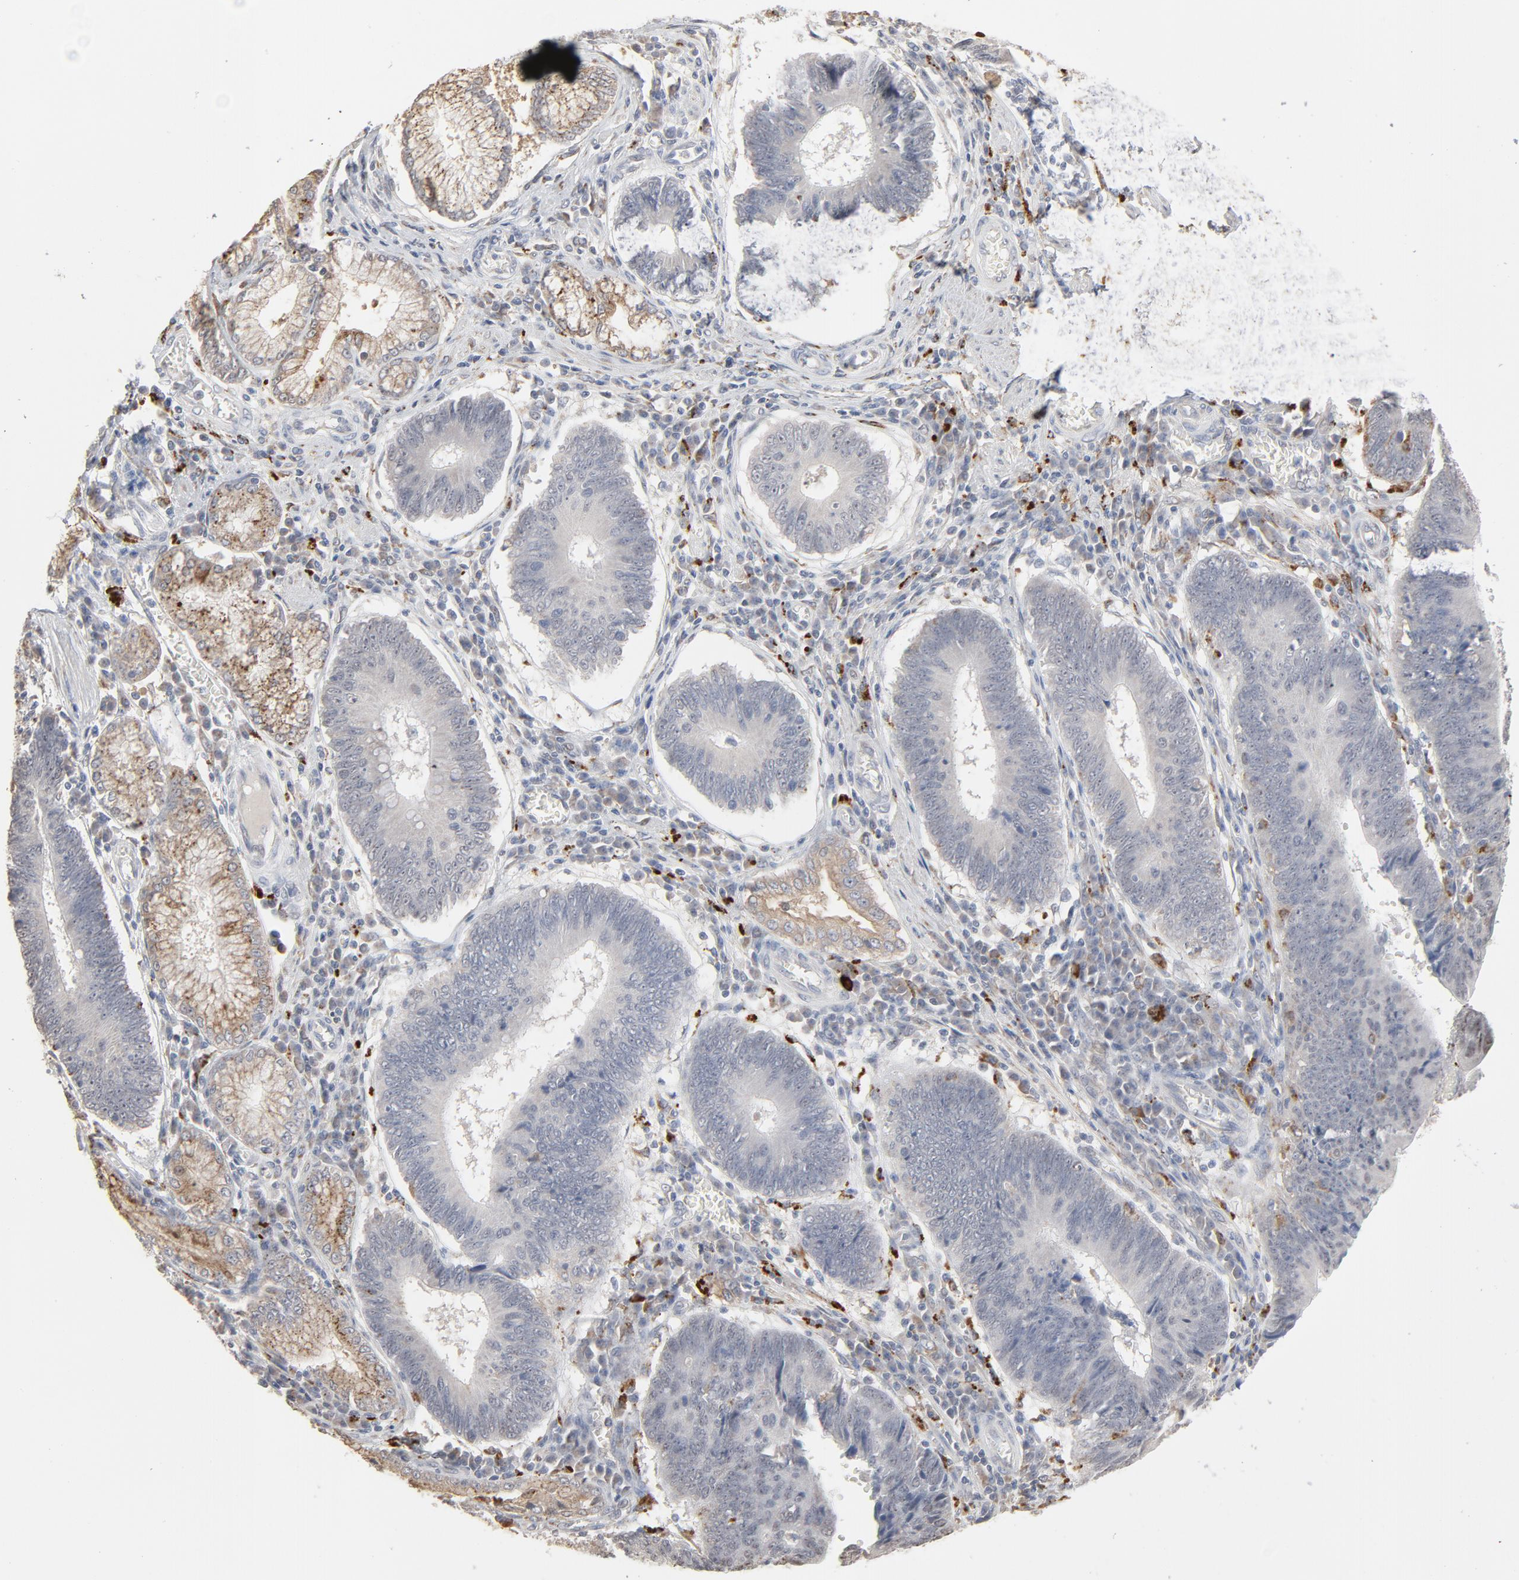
{"staining": {"intensity": "weak", "quantity": "<25%", "location": "cytoplasmic/membranous"}, "tissue": "stomach cancer", "cell_type": "Tumor cells", "image_type": "cancer", "snomed": [{"axis": "morphology", "description": "Adenocarcinoma, NOS"}, {"axis": "topography", "description": "Stomach"}], "caption": "Protein analysis of stomach adenocarcinoma demonstrates no significant positivity in tumor cells.", "gene": "POMT2", "patient": {"sex": "male", "age": 59}}